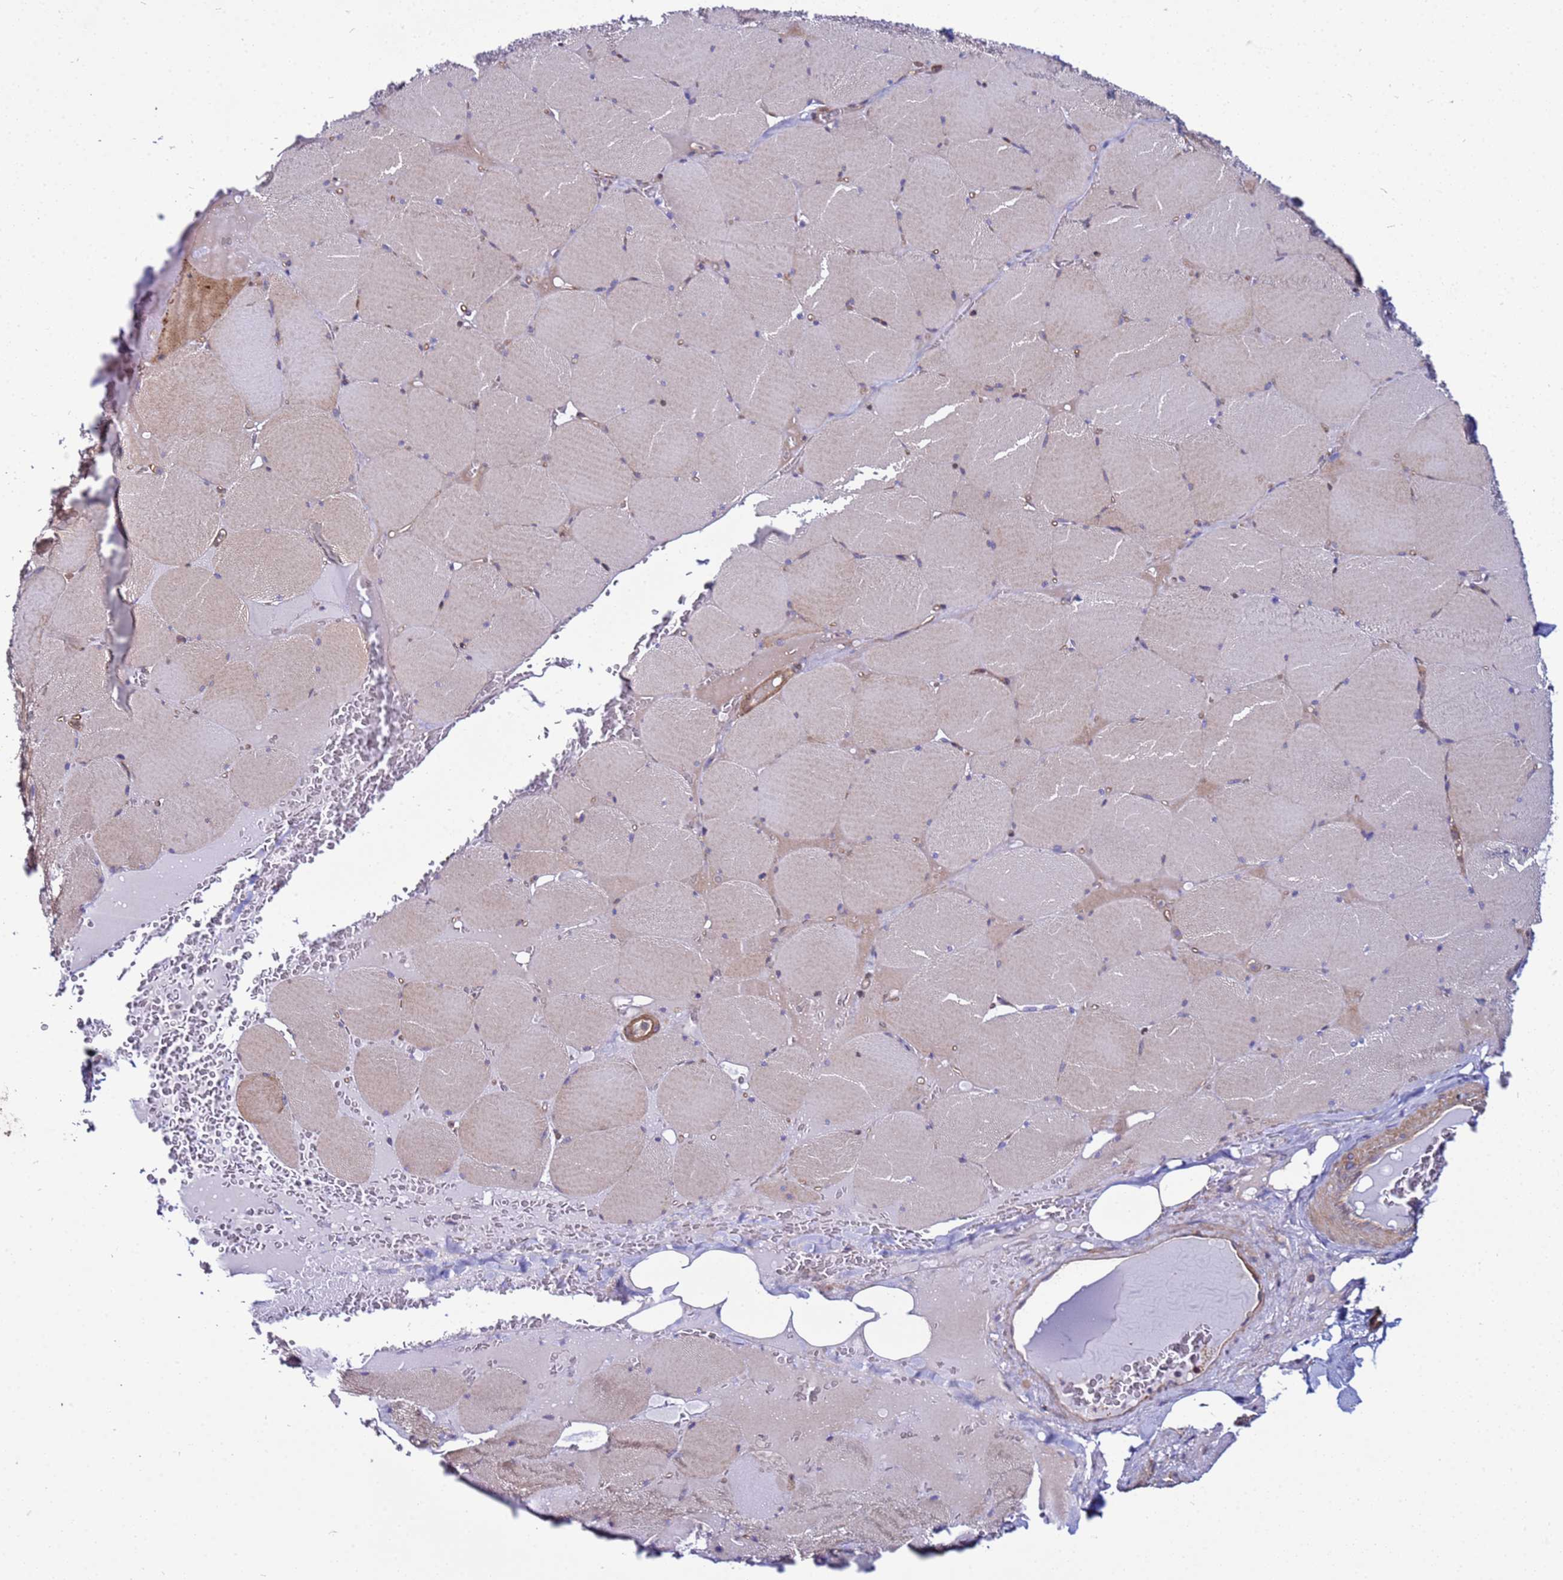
{"staining": {"intensity": "weak", "quantity": "<25%", "location": "cytoplasmic/membranous"}, "tissue": "skeletal muscle", "cell_type": "Myocytes", "image_type": "normal", "snomed": [{"axis": "morphology", "description": "Normal tissue, NOS"}, {"axis": "topography", "description": "Skeletal muscle"}, {"axis": "topography", "description": "Head-Neck"}], "caption": "DAB immunohistochemical staining of normal skeletal muscle shows no significant expression in myocytes.", "gene": "STK38L", "patient": {"sex": "male", "age": 66}}